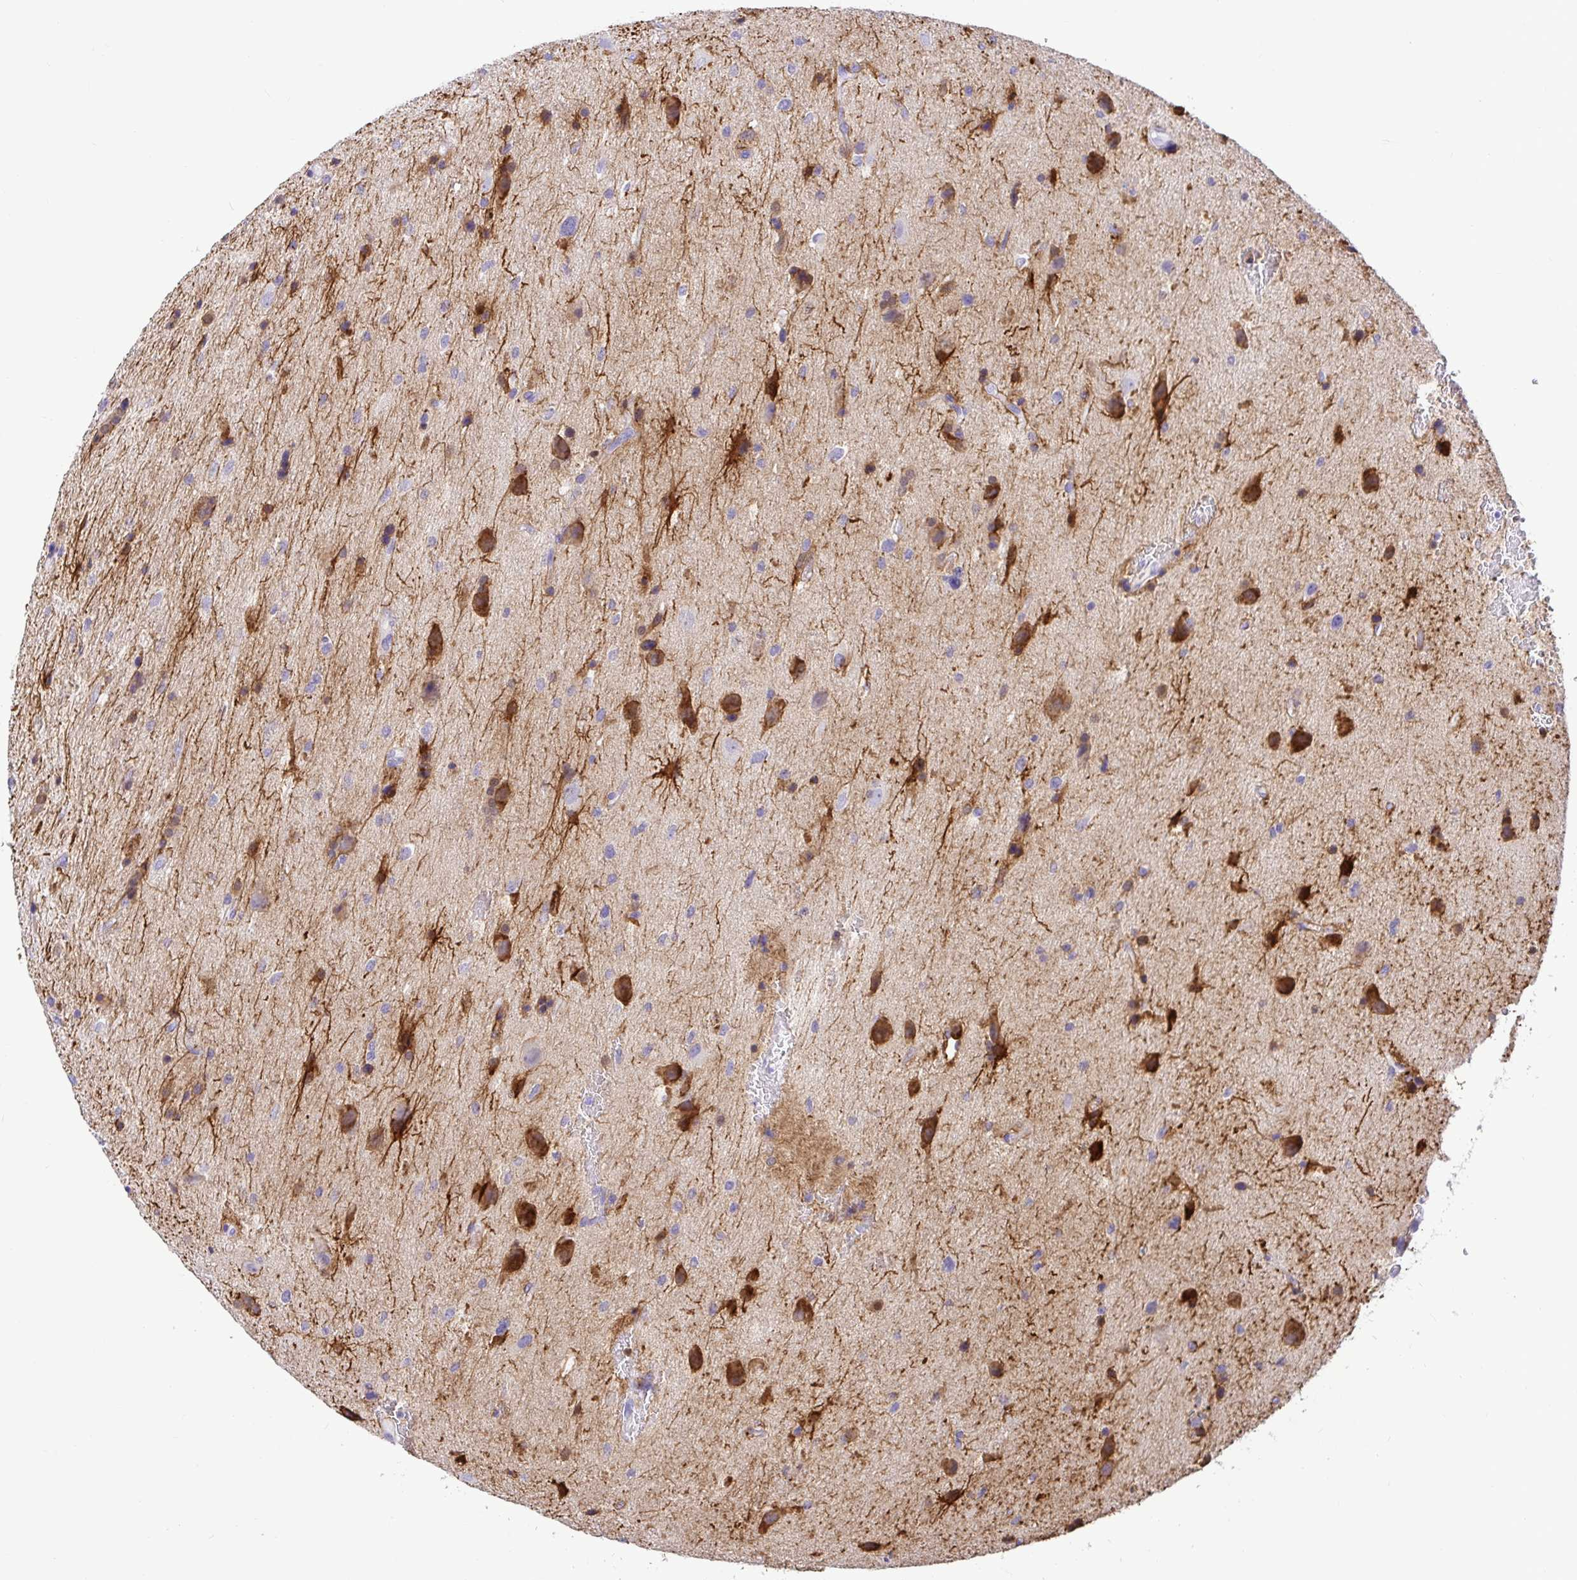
{"staining": {"intensity": "moderate", "quantity": "25%-75%", "location": "cytoplasmic/membranous"}, "tissue": "glioma", "cell_type": "Tumor cells", "image_type": "cancer", "snomed": [{"axis": "morphology", "description": "Glioma, malignant, Low grade"}, {"axis": "topography", "description": "Brain"}], "caption": "Immunohistochemical staining of glioma exhibits moderate cytoplasmic/membranous protein expression in about 25%-75% of tumor cells.", "gene": "BACE2", "patient": {"sex": "female", "age": 32}}